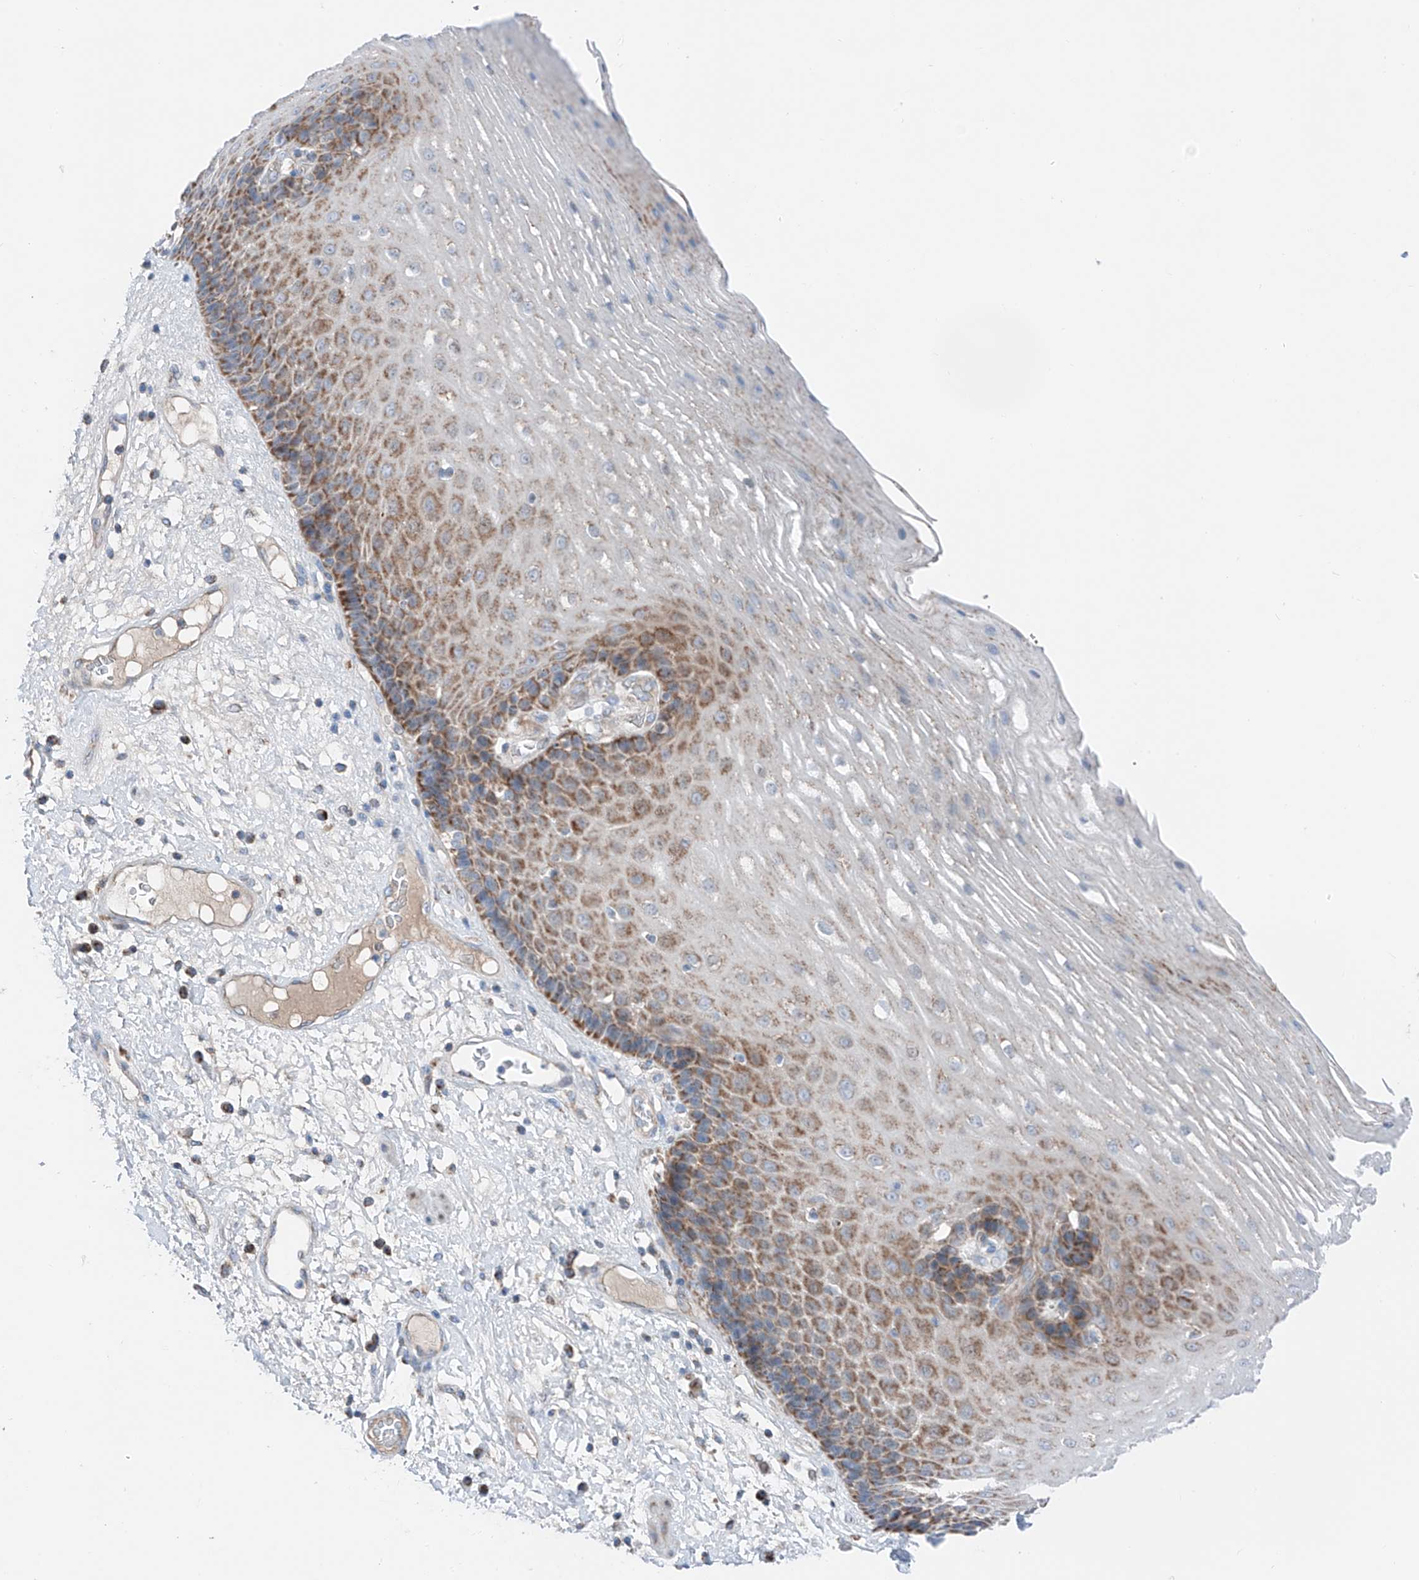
{"staining": {"intensity": "moderate", "quantity": "<25%", "location": "cytoplasmic/membranous"}, "tissue": "esophagus", "cell_type": "Squamous epithelial cells", "image_type": "normal", "snomed": [{"axis": "morphology", "description": "Normal tissue, NOS"}, {"axis": "morphology", "description": "Adenocarcinoma, NOS"}, {"axis": "topography", "description": "Esophagus"}], "caption": "The immunohistochemical stain shows moderate cytoplasmic/membranous staining in squamous epithelial cells of unremarkable esophagus.", "gene": "MRAP", "patient": {"sex": "male", "age": 62}}